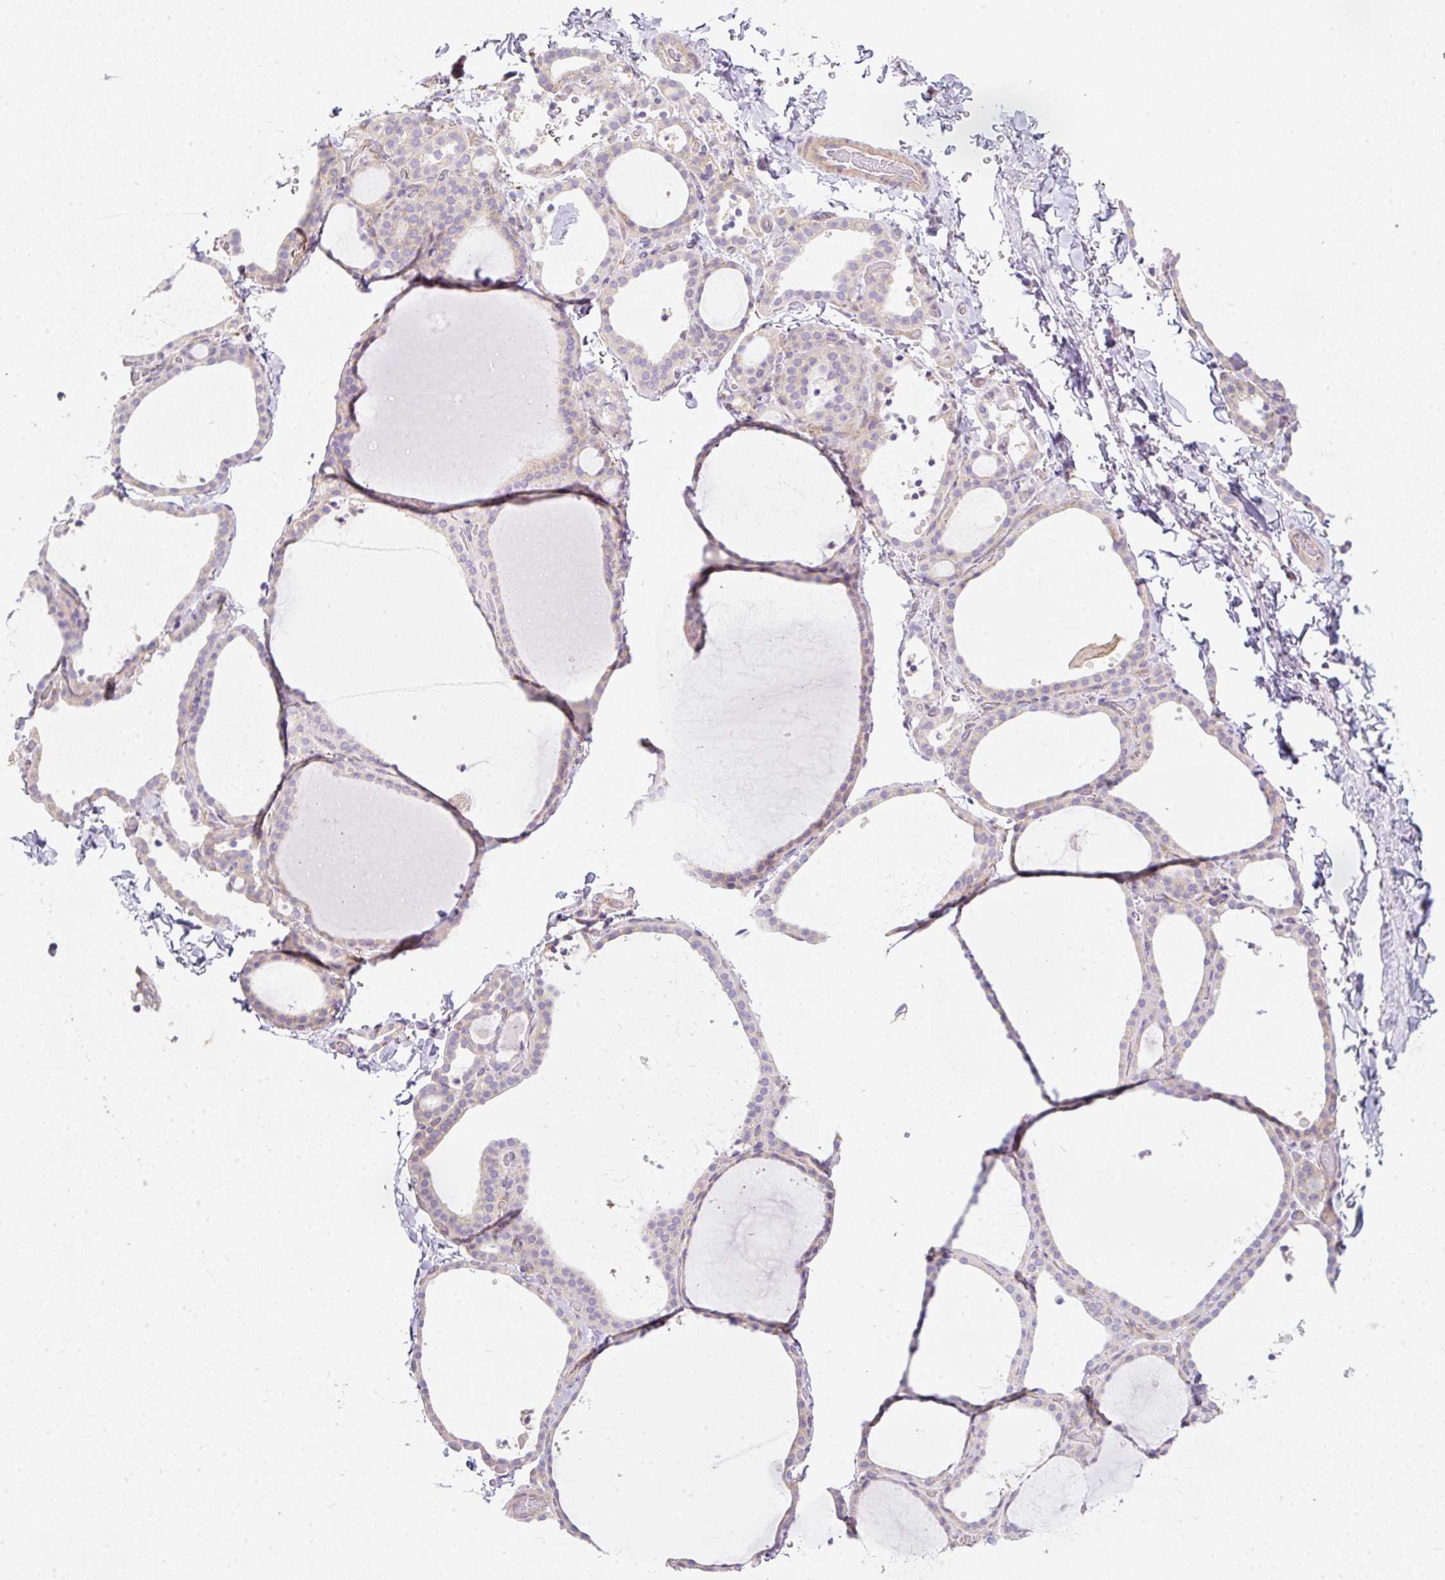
{"staining": {"intensity": "negative", "quantity": "none", "location": "none"}, "tissue": "thyroid gland", "cell_type": "Glandular cells", "image_type": "normal", "snomed": [{"axis": "morphology", "description": "Normal tissue, NOS"}, {"axis": "topography", "description": "Thyroid gland"}], "caption": "Human thyroid gland stained for a protein using immunohistochemistry exhibits no staining in glandular cells.", "gene": "ERAP2", "patient": {"sex": "female", "age": 22}}